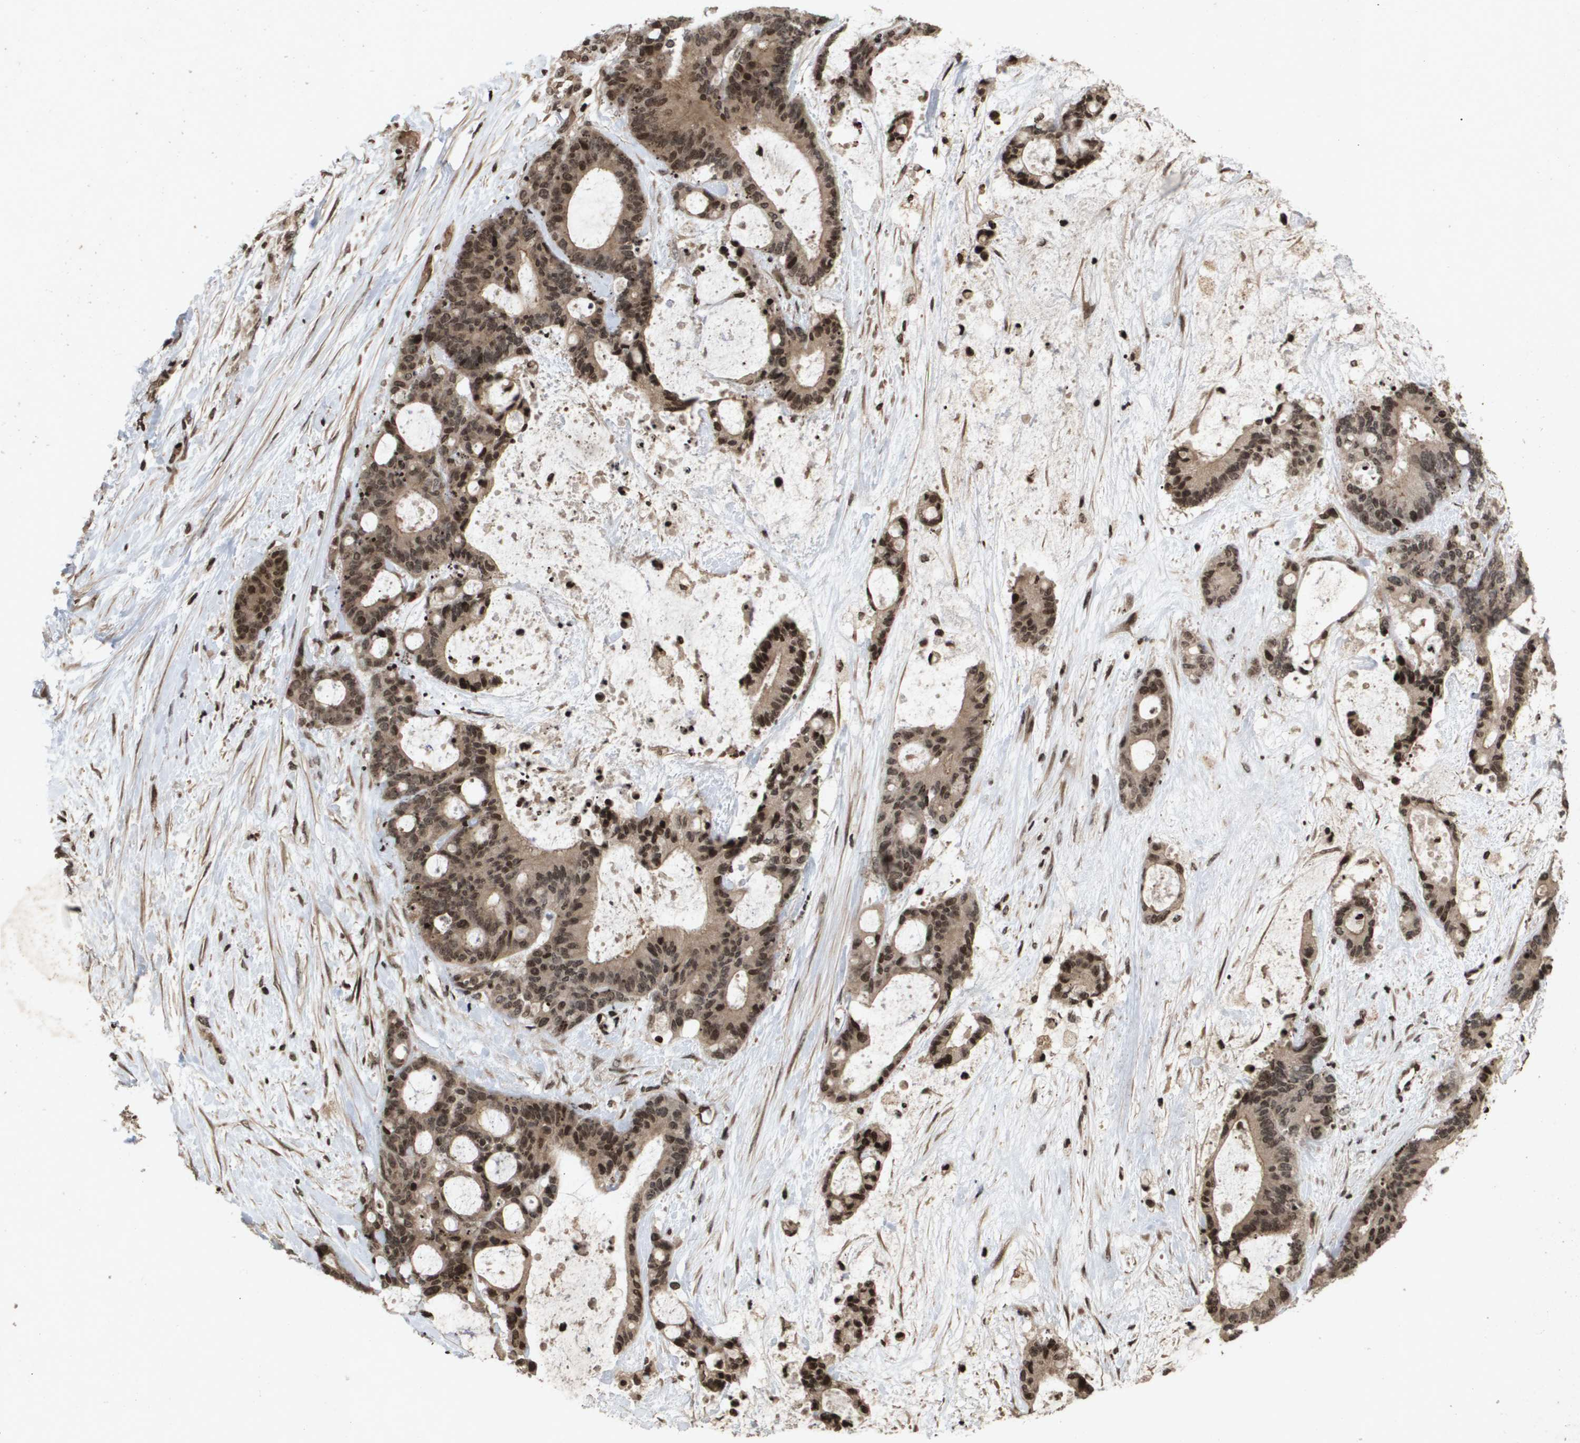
{"staining": {"intensity": "moderate", "quantity": ">75%", "location": "cytoplasmic/membranous,nuclear"}, "tissue": "liver cancer", "cell_type": "Tumor cells", "image_type": "cancer", "snomed": [{"axis": "morphology", "description": "Cholangiocarcinoma"}, {"axis": "topography", "description": "Liver"}], "caption": "High-power microscopy captured an immunohistochemistry (IHC) micrograph of liver cancer, revealing moderate cytoplasmic/membranous and nuclear expression in about >75% of tumor cells.", "gene": "HSPA6", "patient": {"sex": "female", "age": 73}}